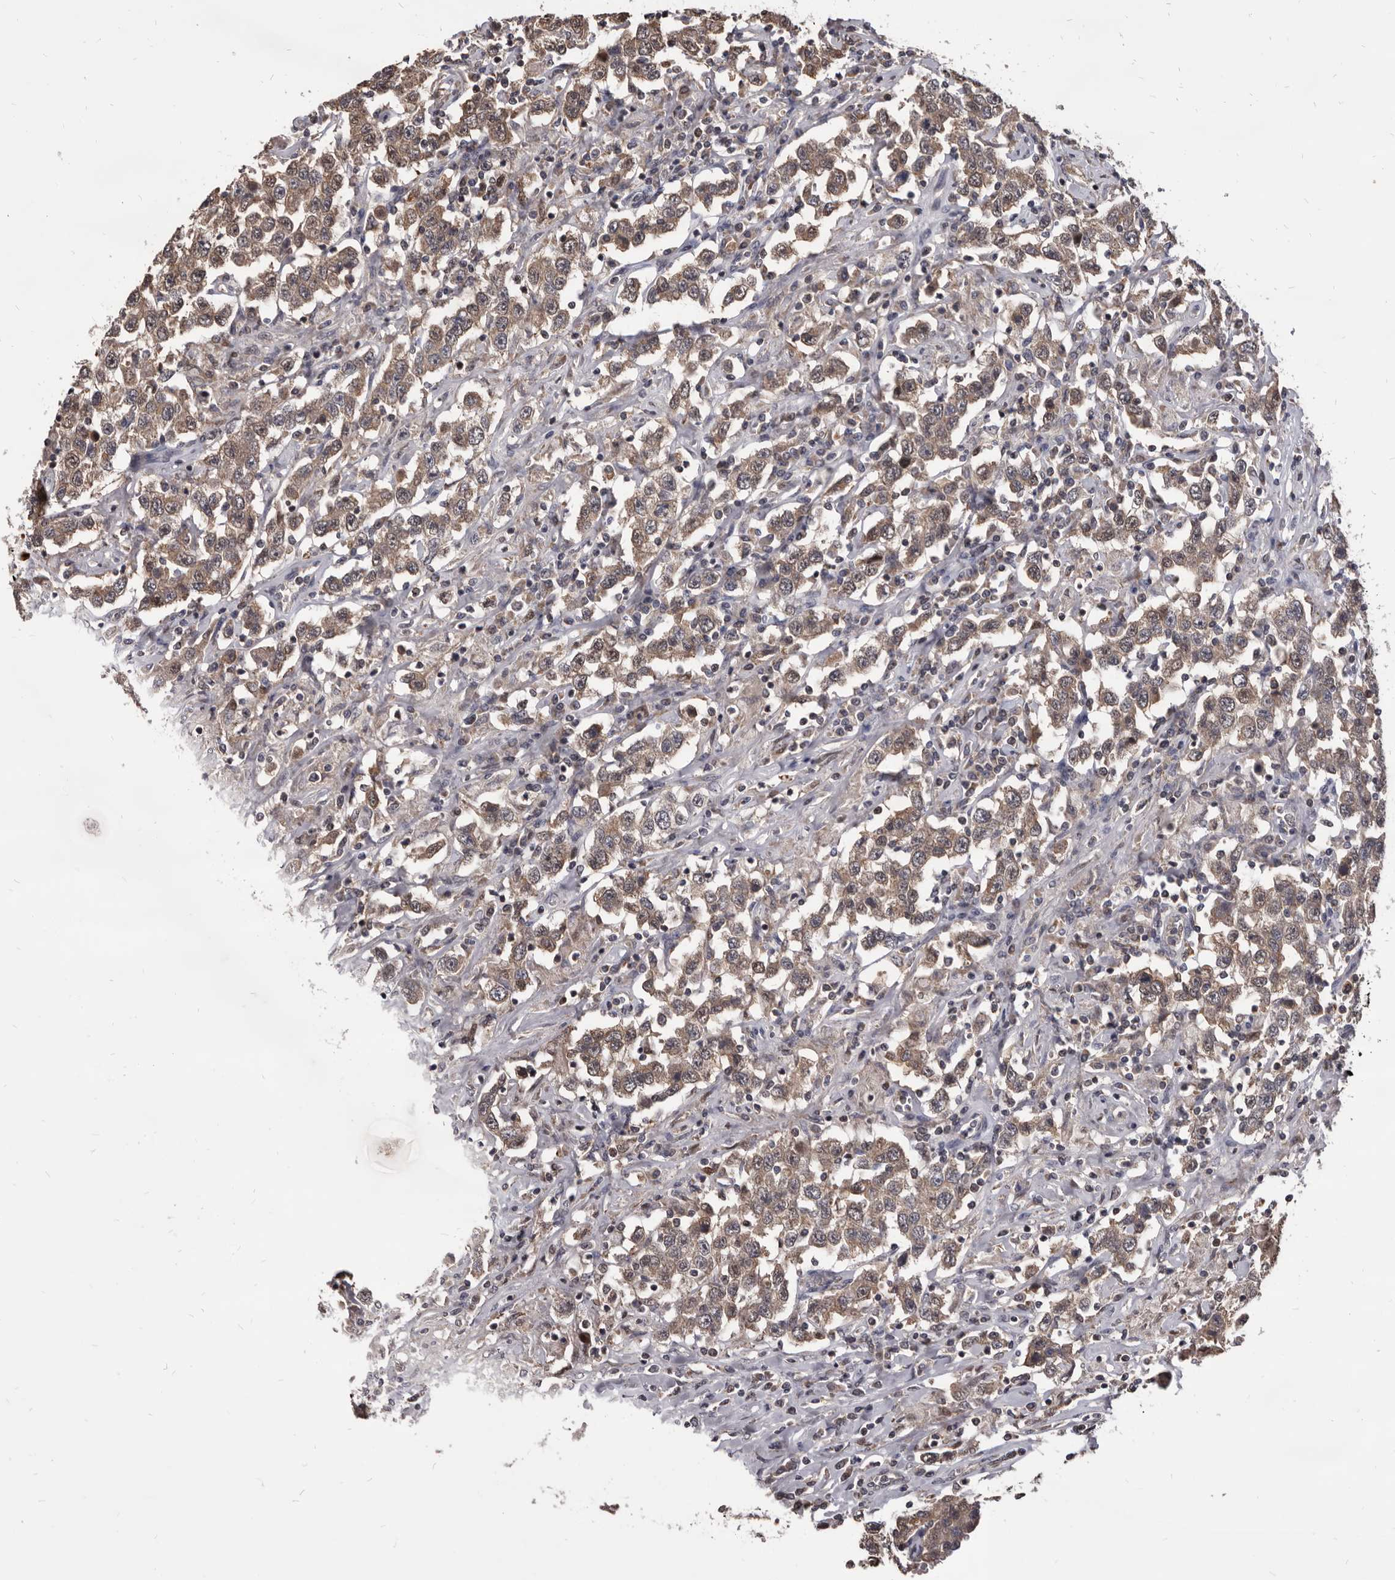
{"staining": {"intensity": "weak", "quantity": ">75%", "location": "cytoplasmic/membranous"}, "tissue": "testis cancer", "cell_type": "Tumor cells", "image_type": "cancer", "snomed": [{"axis": "morphology", "description": "Seminoma, NOS"}, {"axis": "topography", "description": "Testis"}], "caption": "Immunohistochemistry (IHC) image of neoplastic tissue: human testis cancer (seminoma) stained using immunohistochemistry (IHC) shows low levels of weak protein expression localized specifically in the cytoplasmic/membranous of tumor cells, appearing as a cytoplasmic/membranous brown color.", "gene": "MAP3K14", "patient": {"sex": "male", "age": 41}}